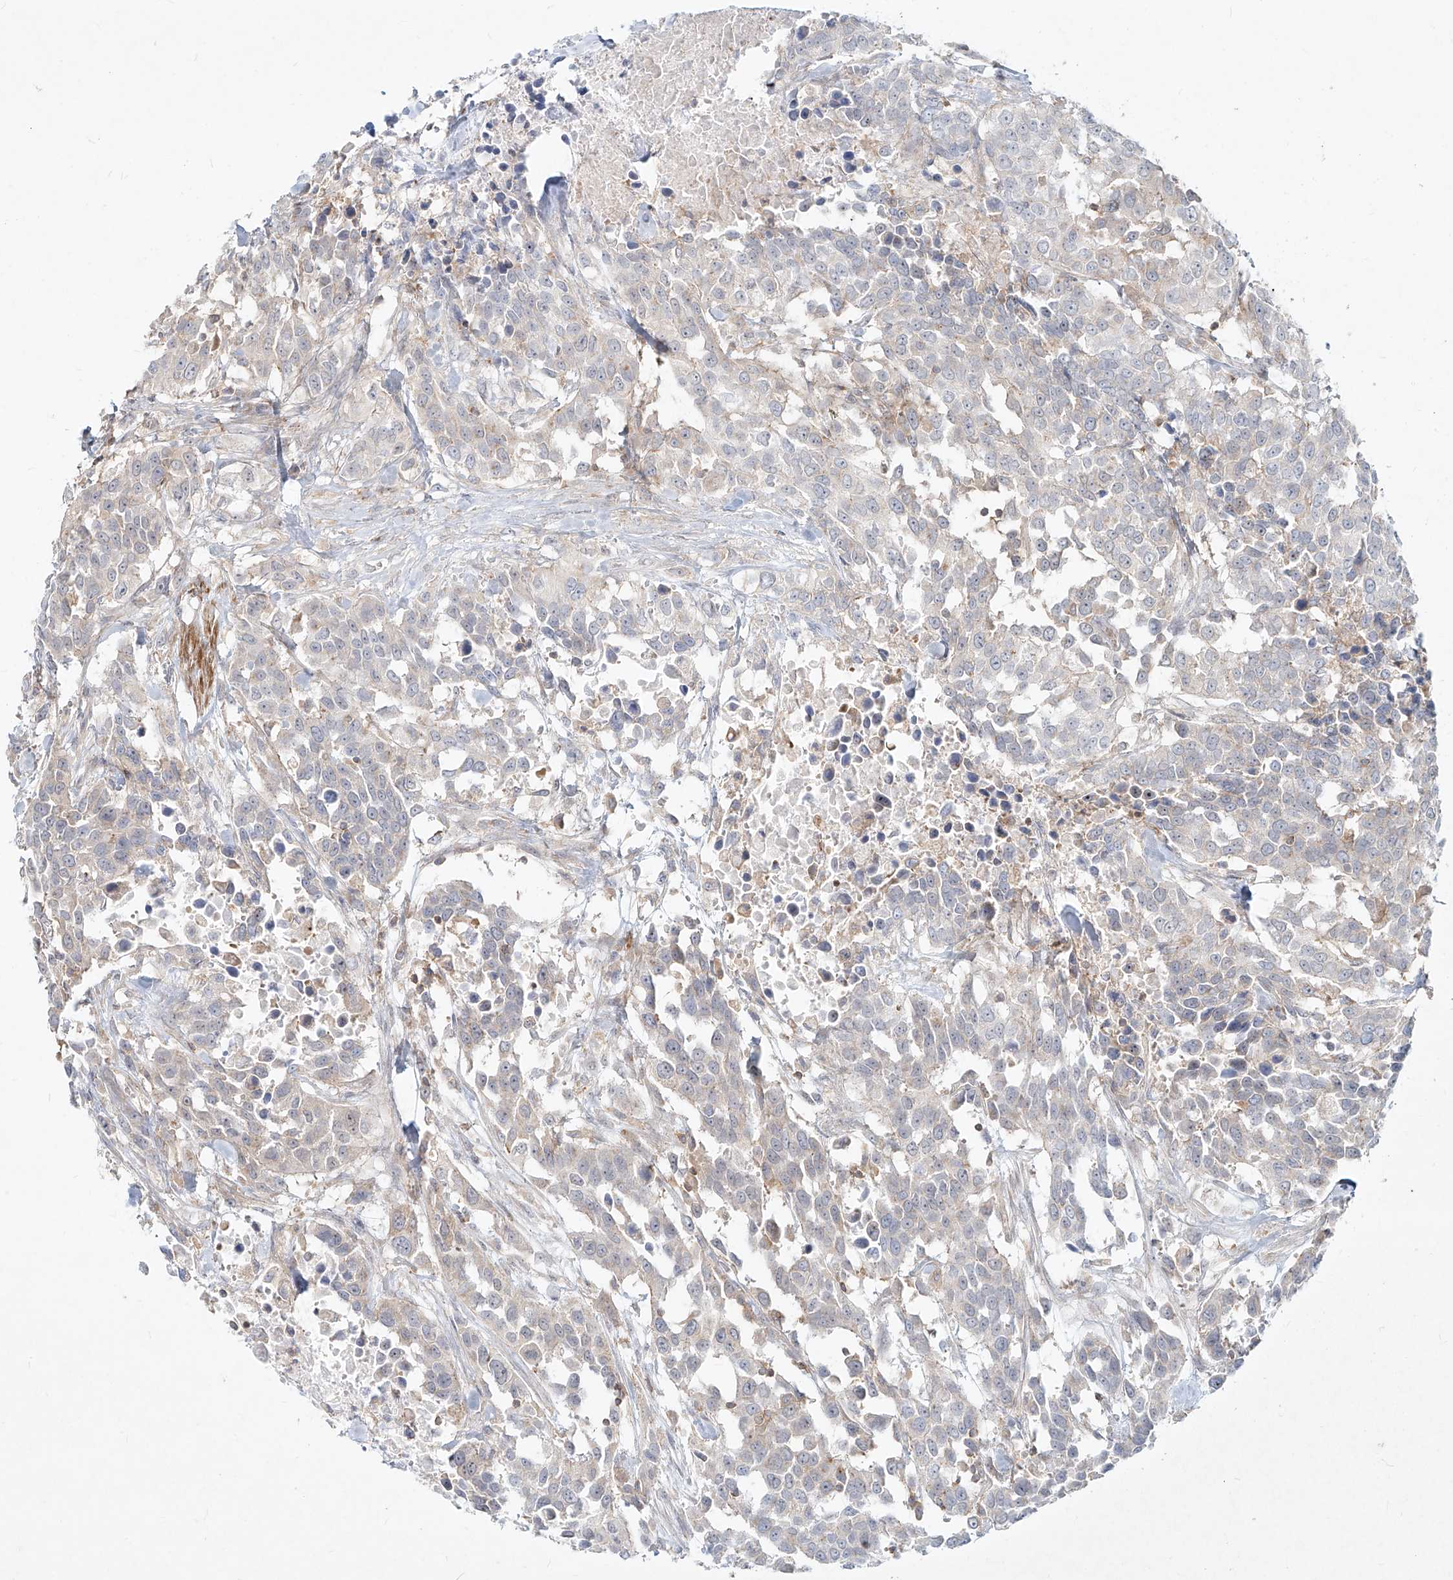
{"staining": {"intensity": "negative", "quantity": "none", "location": "none"}, "tissue": "urothelial cancer", "cell_type": "Tumor cells", "image_type": "cancer", "snomed": [{"axis": "morphology", "description": "Urothelial carcinoma, High grade"}, {"axis": "topography", "description": "Urinary bladder"}], "caption": "A histopathology image of urothelial cancer stained for a protein shows no brown staining in tumor cells.", "gene": "SLC2A12", "patient": {"sex": "female", "age": 80}}